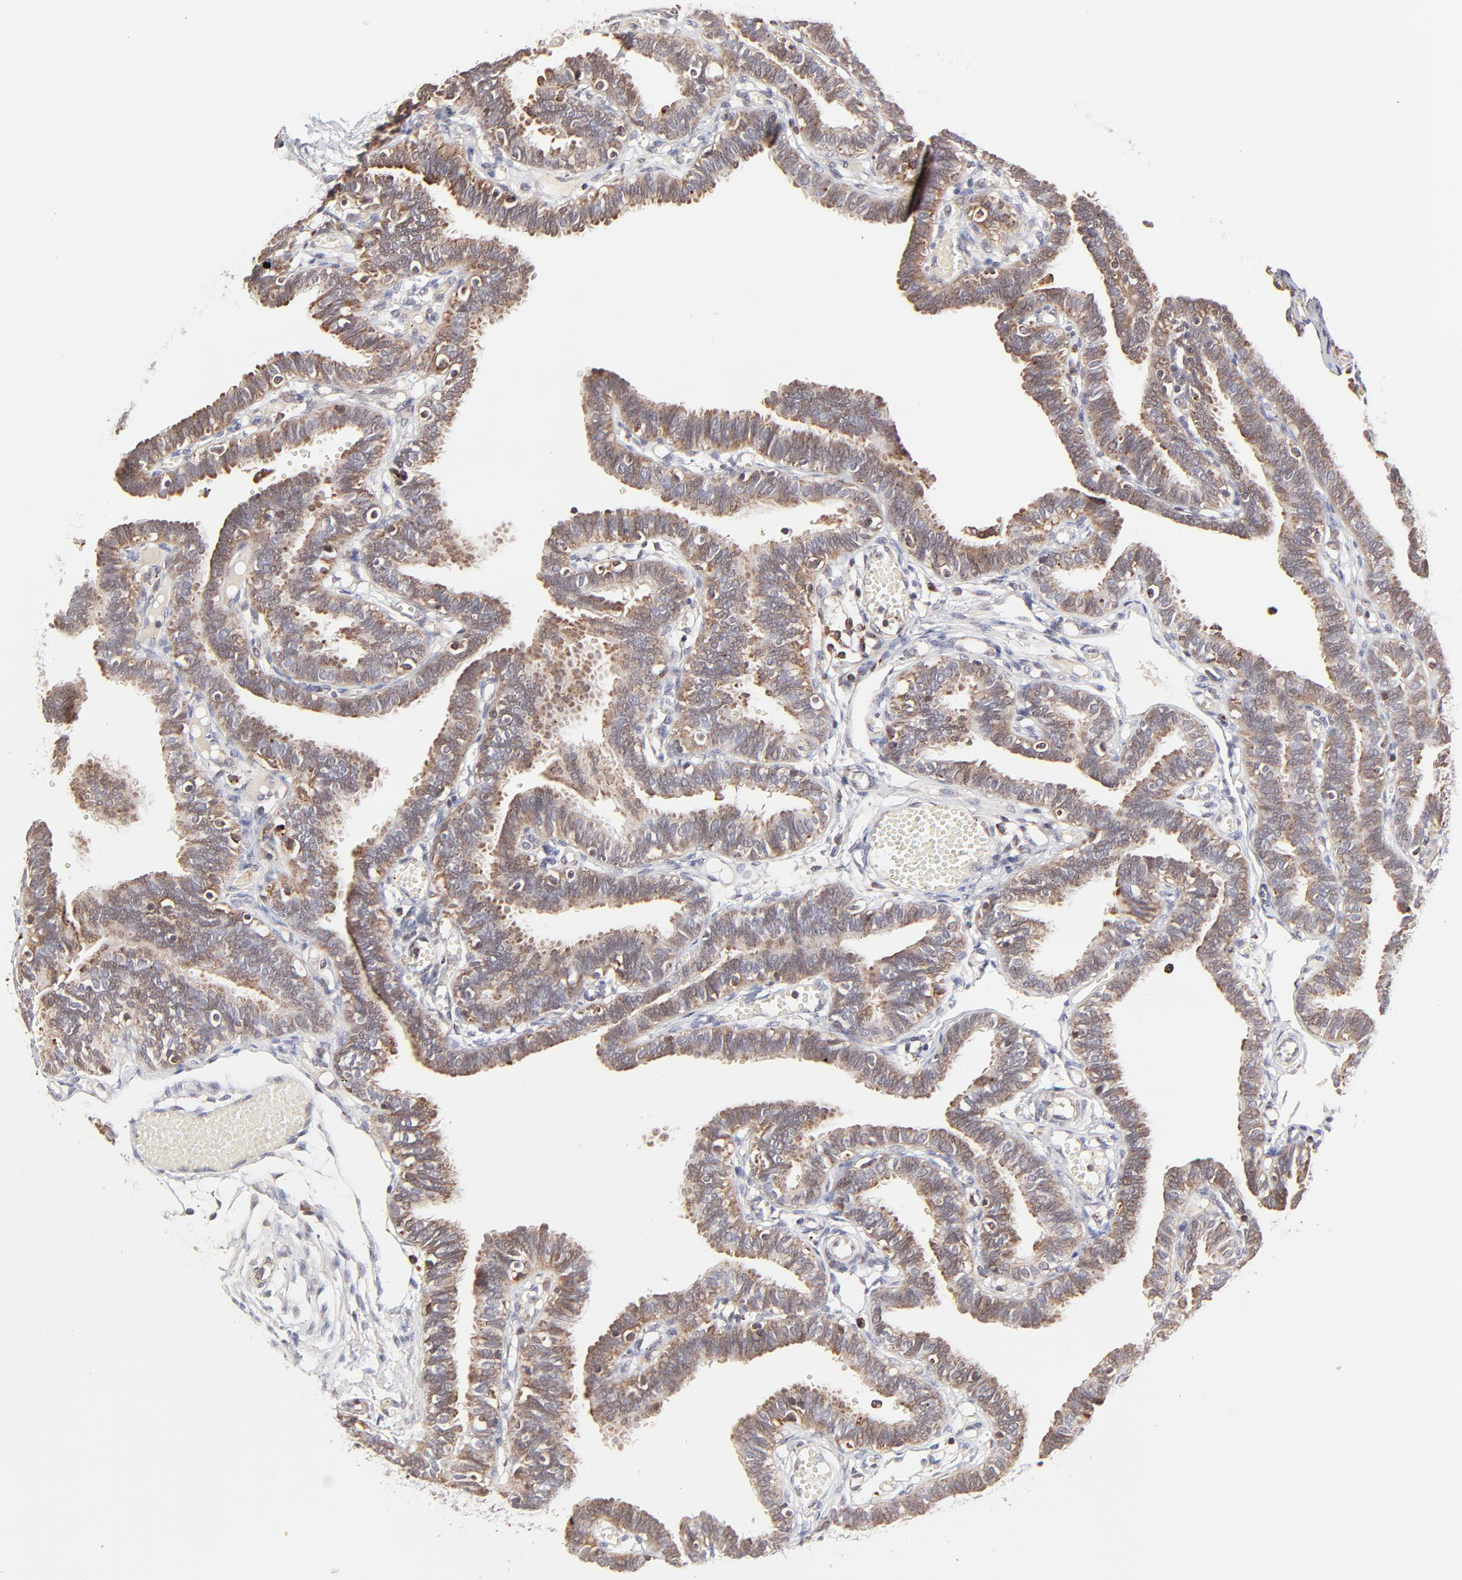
{"staining": {"intensity": "weak", "quantity": ">75%", "location": "cytoplasmic/membranous"}, "tissue": "fallopian tube", "cell_type": "Glandular cells", "image_type": "normal", "snomed": [{"axis": "morphology", "description": "Normal tissue, NOS"}, {"axis": "topography", "description": "Fallopian tube"}], "caption": "The histopathology image exhibits immunohistochemical staining of benign fallopian tube. There is weak cytoplasmic/membranous positivity is present in approximately >75% of glandular cells.", "gene": "MAP2K7", "patient": {"sex": "female", "age": 29}}